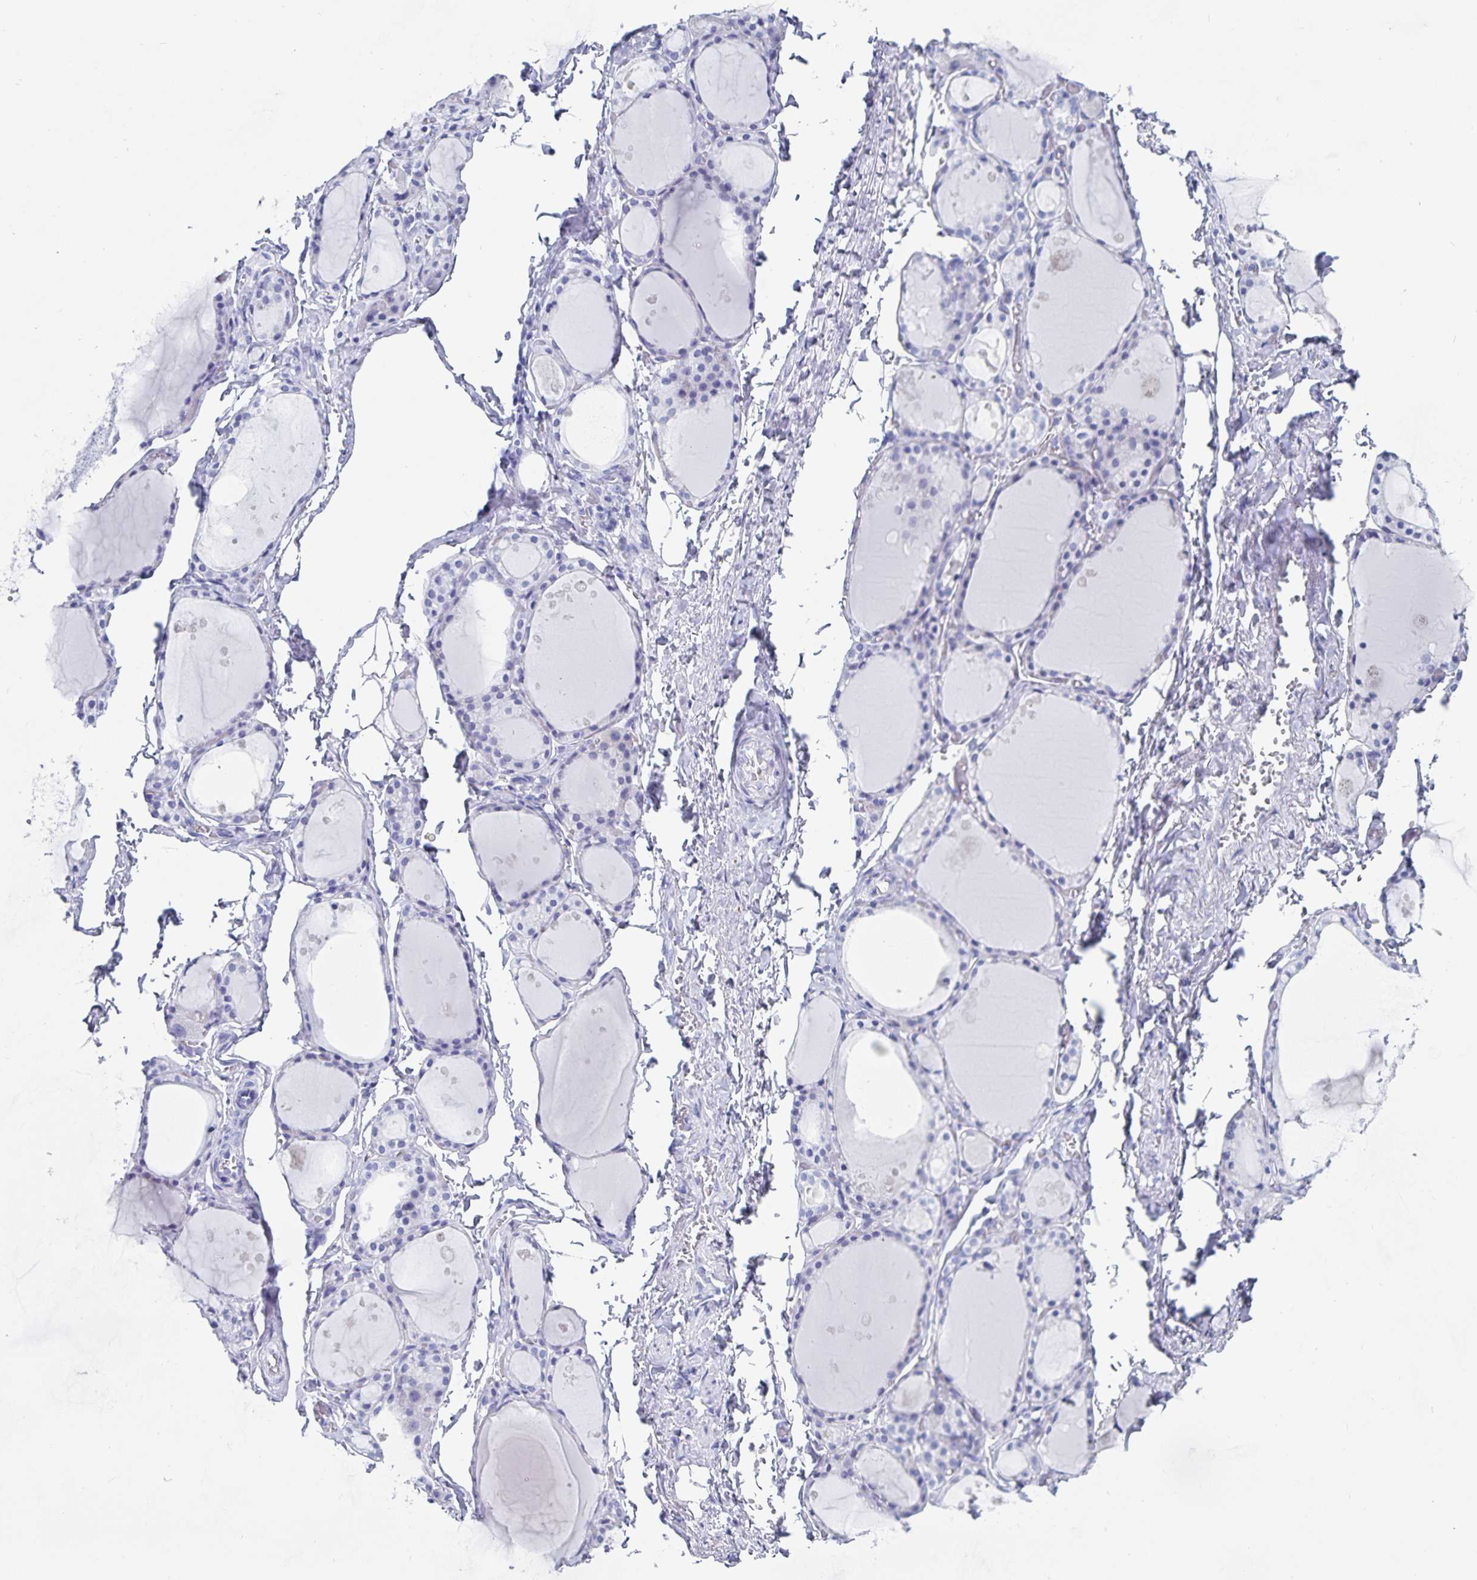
{"staining": {"intensity": "negative", "quantity": "none", "location": "none"}, "tissue": "thyroid gland", "cell_type": "Glandular cells", "image_type": "normal", "snomed": [{"axis": "morphology", "description": "Normal tissue, NOS"}, {"axis": "topography", "description": "Thyroid gland"}], "caption": "High power microscopy photomicrograph of an immunohistochemistry (IHC) histopathology image of normal thyroid gland, revealing no significant positivity in glandular cells.", "gene": "C19orf73", "patient": {"sex": "male", "age": 68}}